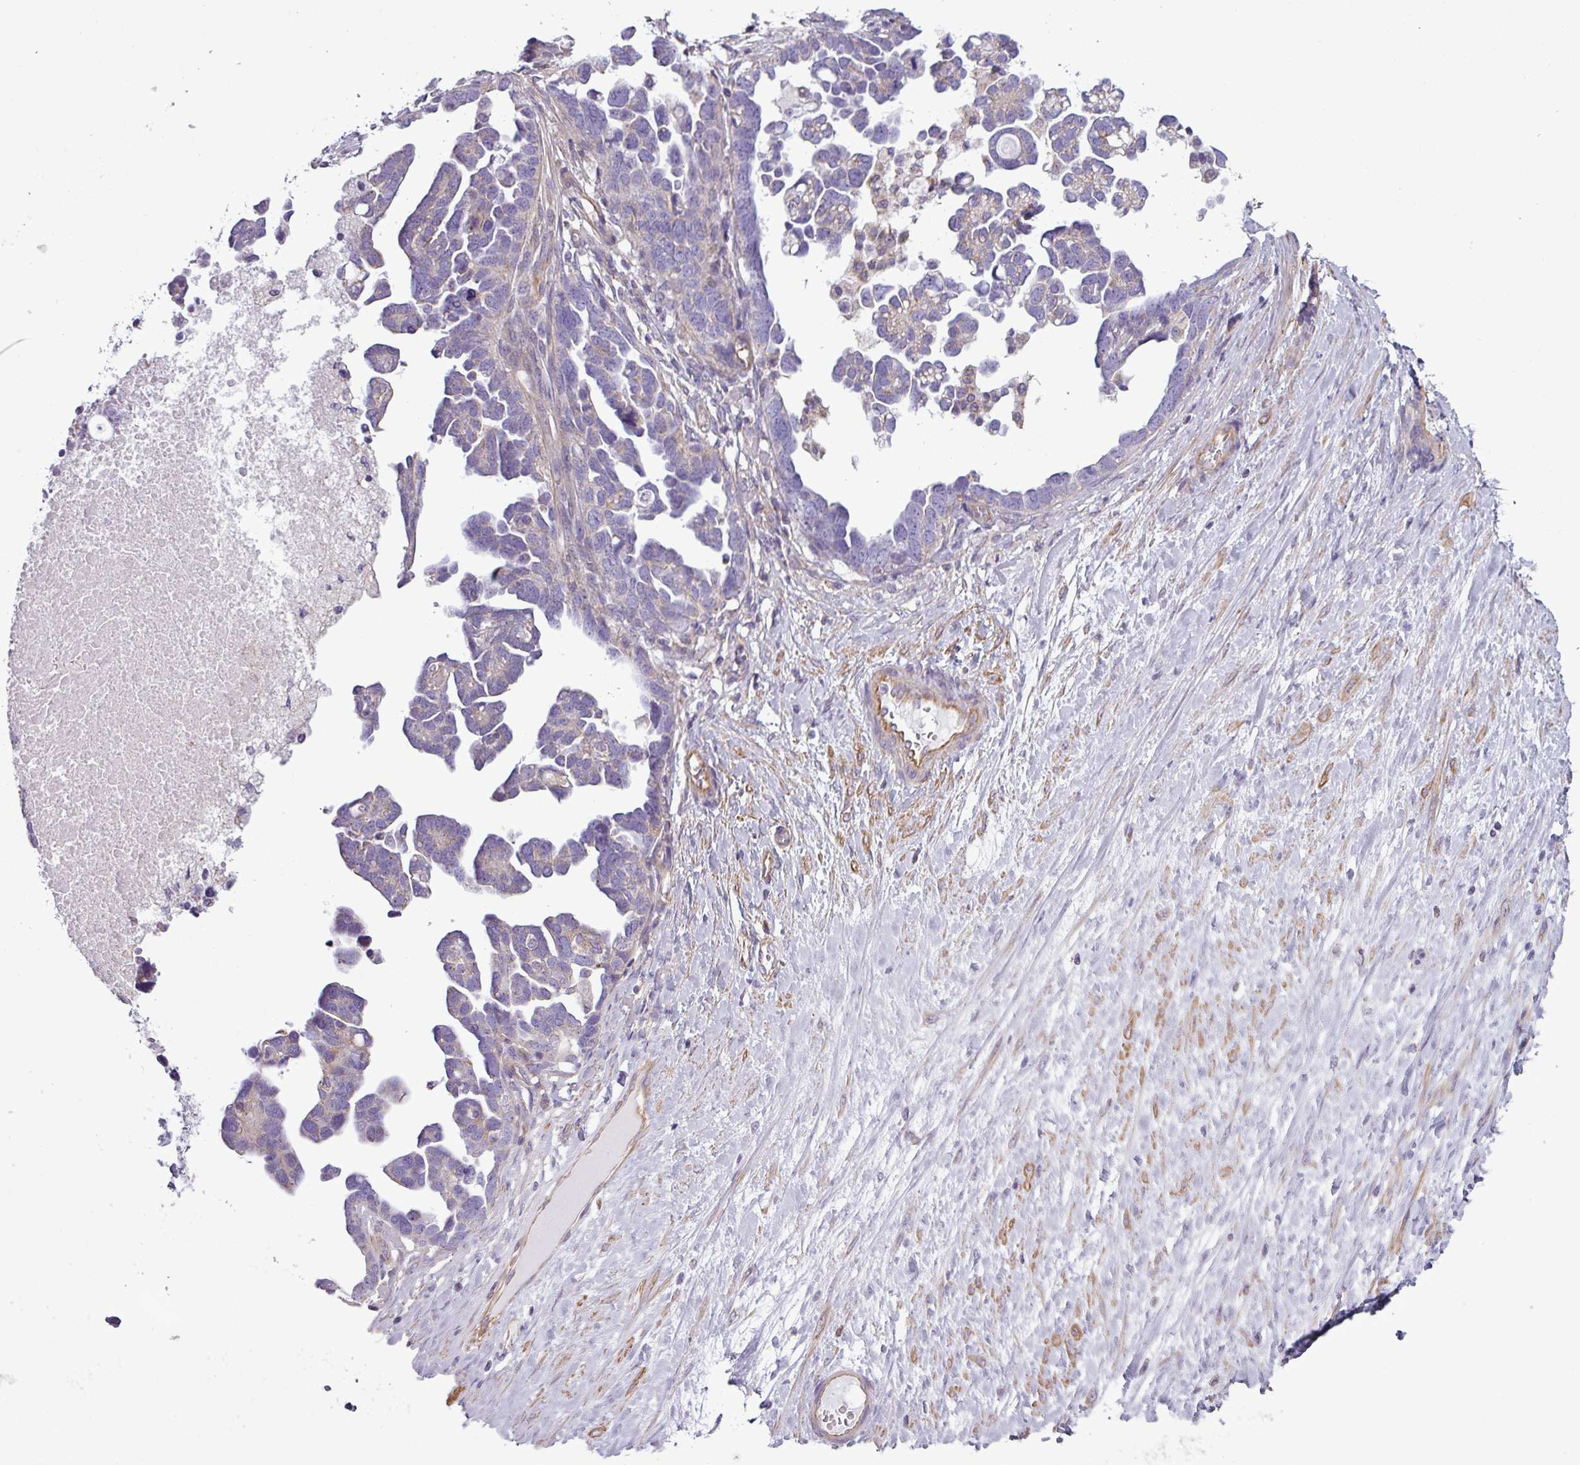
{"staining": {"intensity": "negative", "quantity": "none", "location": "none"}, "tissue": "ovarian cancer", "cell_type": "Tumor cells", "image_type": "cancer", "snomed": [{"axis": "morphology", "description": "Cystadenocarcinoma, serous, NOS"}, {"axis": "topography", "description": "Ovary"}], "caption": "A photomicrograph of ovarian serous cystadenocarcinoma stained for a protein shows no brown staining in tumor cells.", "gene": "BTN2A2", "patient": {"sex": "female", "age": 54}}